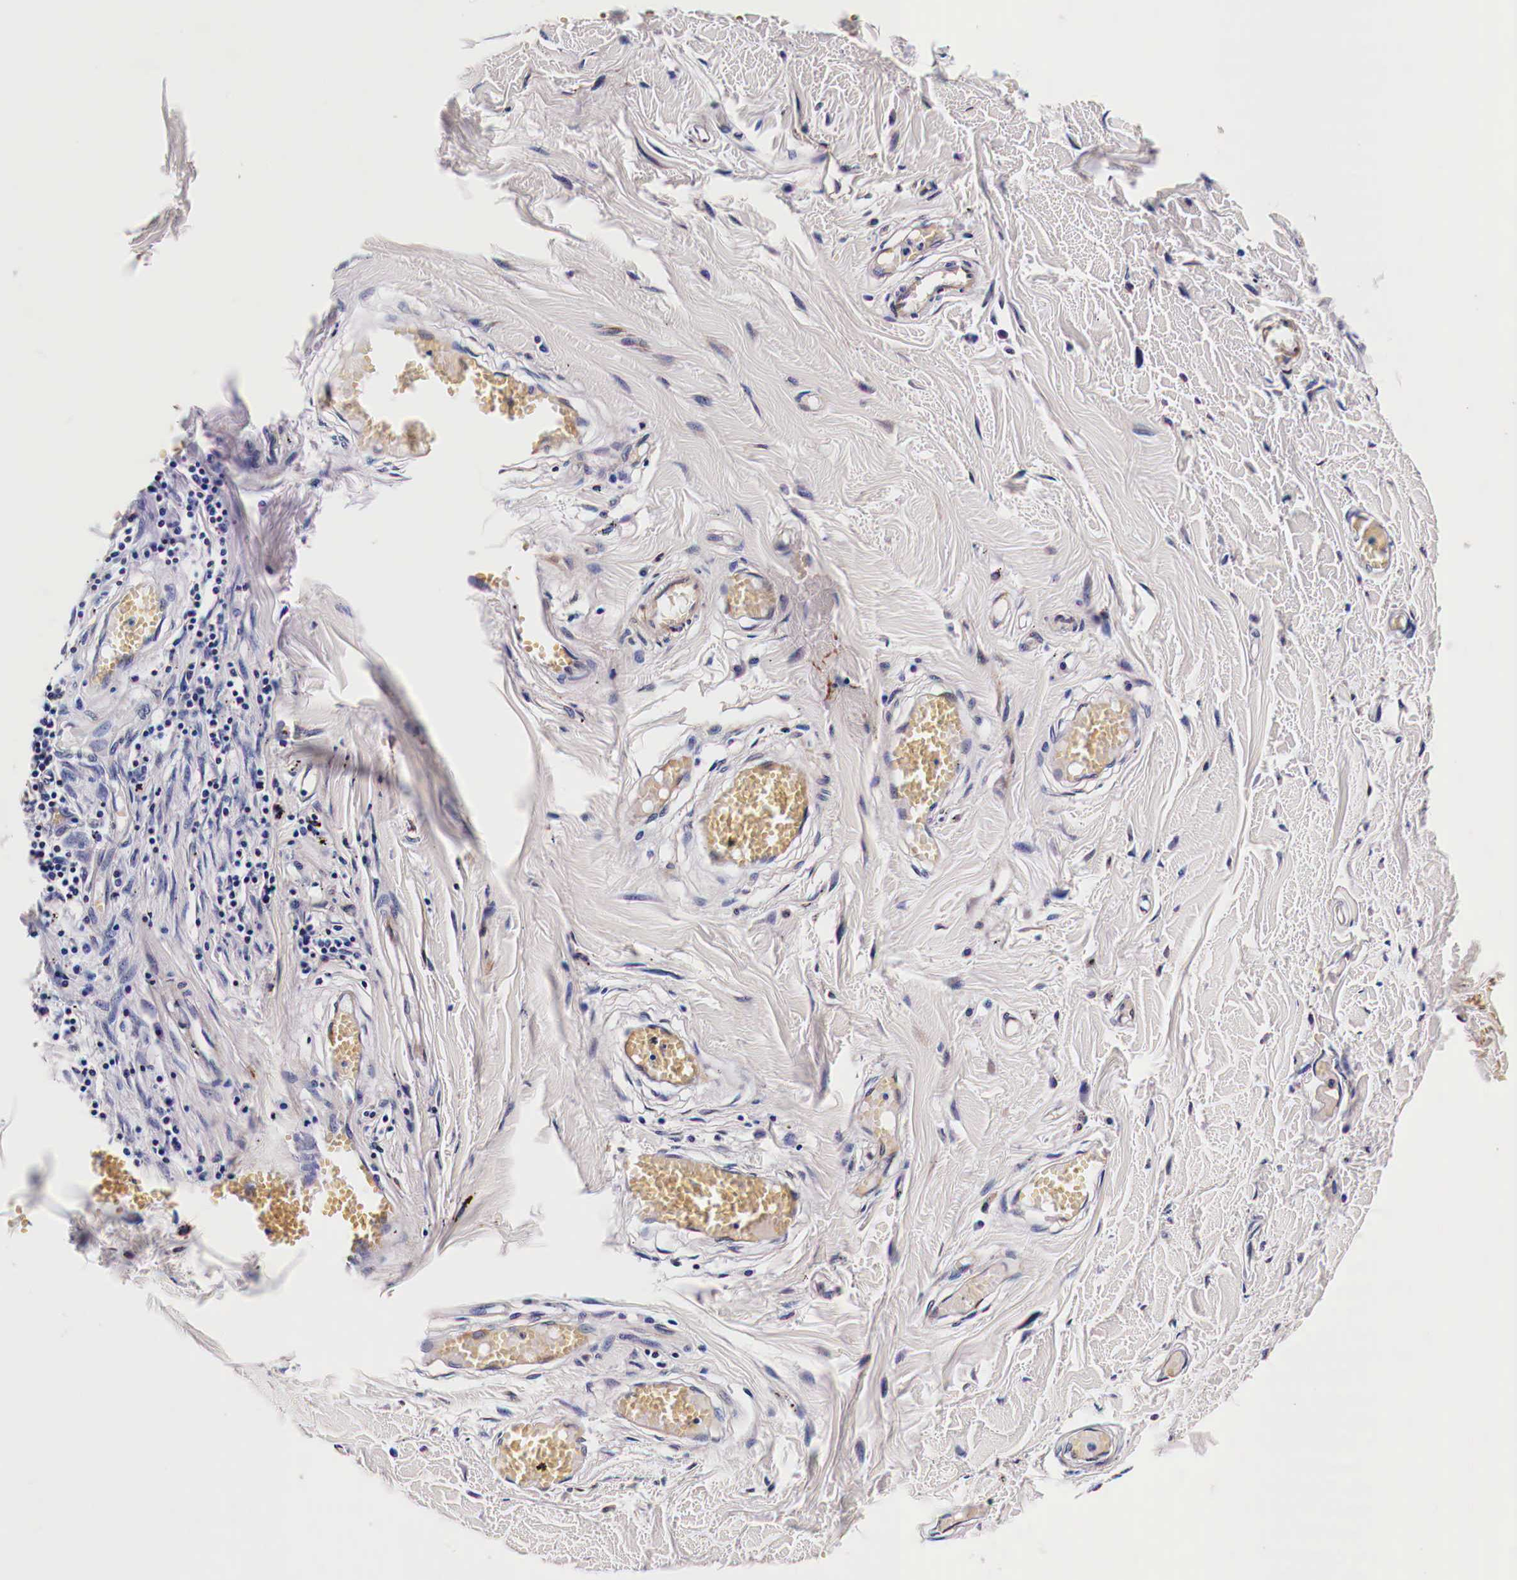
{"staining": {"intensity": "moderate", "quantity": "<25%", "location": "cytoplasmic/membranous"}, "tissue": "adipose tissue", "cell_type": "Adipocytes", "image_type": "normal", "snomed": [{"axis": "morphology", "description": "Normal tissue, NOS"}, {"axis": "morphology", "description": "Sarcoma, NOS"}, {"axis": "topography", "description": "Skin"}, {"axis": "topography", "description": "Soft tissue"}], "caption": "Benign adipose tissue shows moderate cytoplasmic/membranous expression in about <25% of adipocytes, visualized by immunohistochemistry. Using DAB (brown) and hematoxylin (blue) stains, captured at high magnification using brightfield microscopy.", "gene": "HSPB1", "patient": {"sex": "female", "age": 51}}